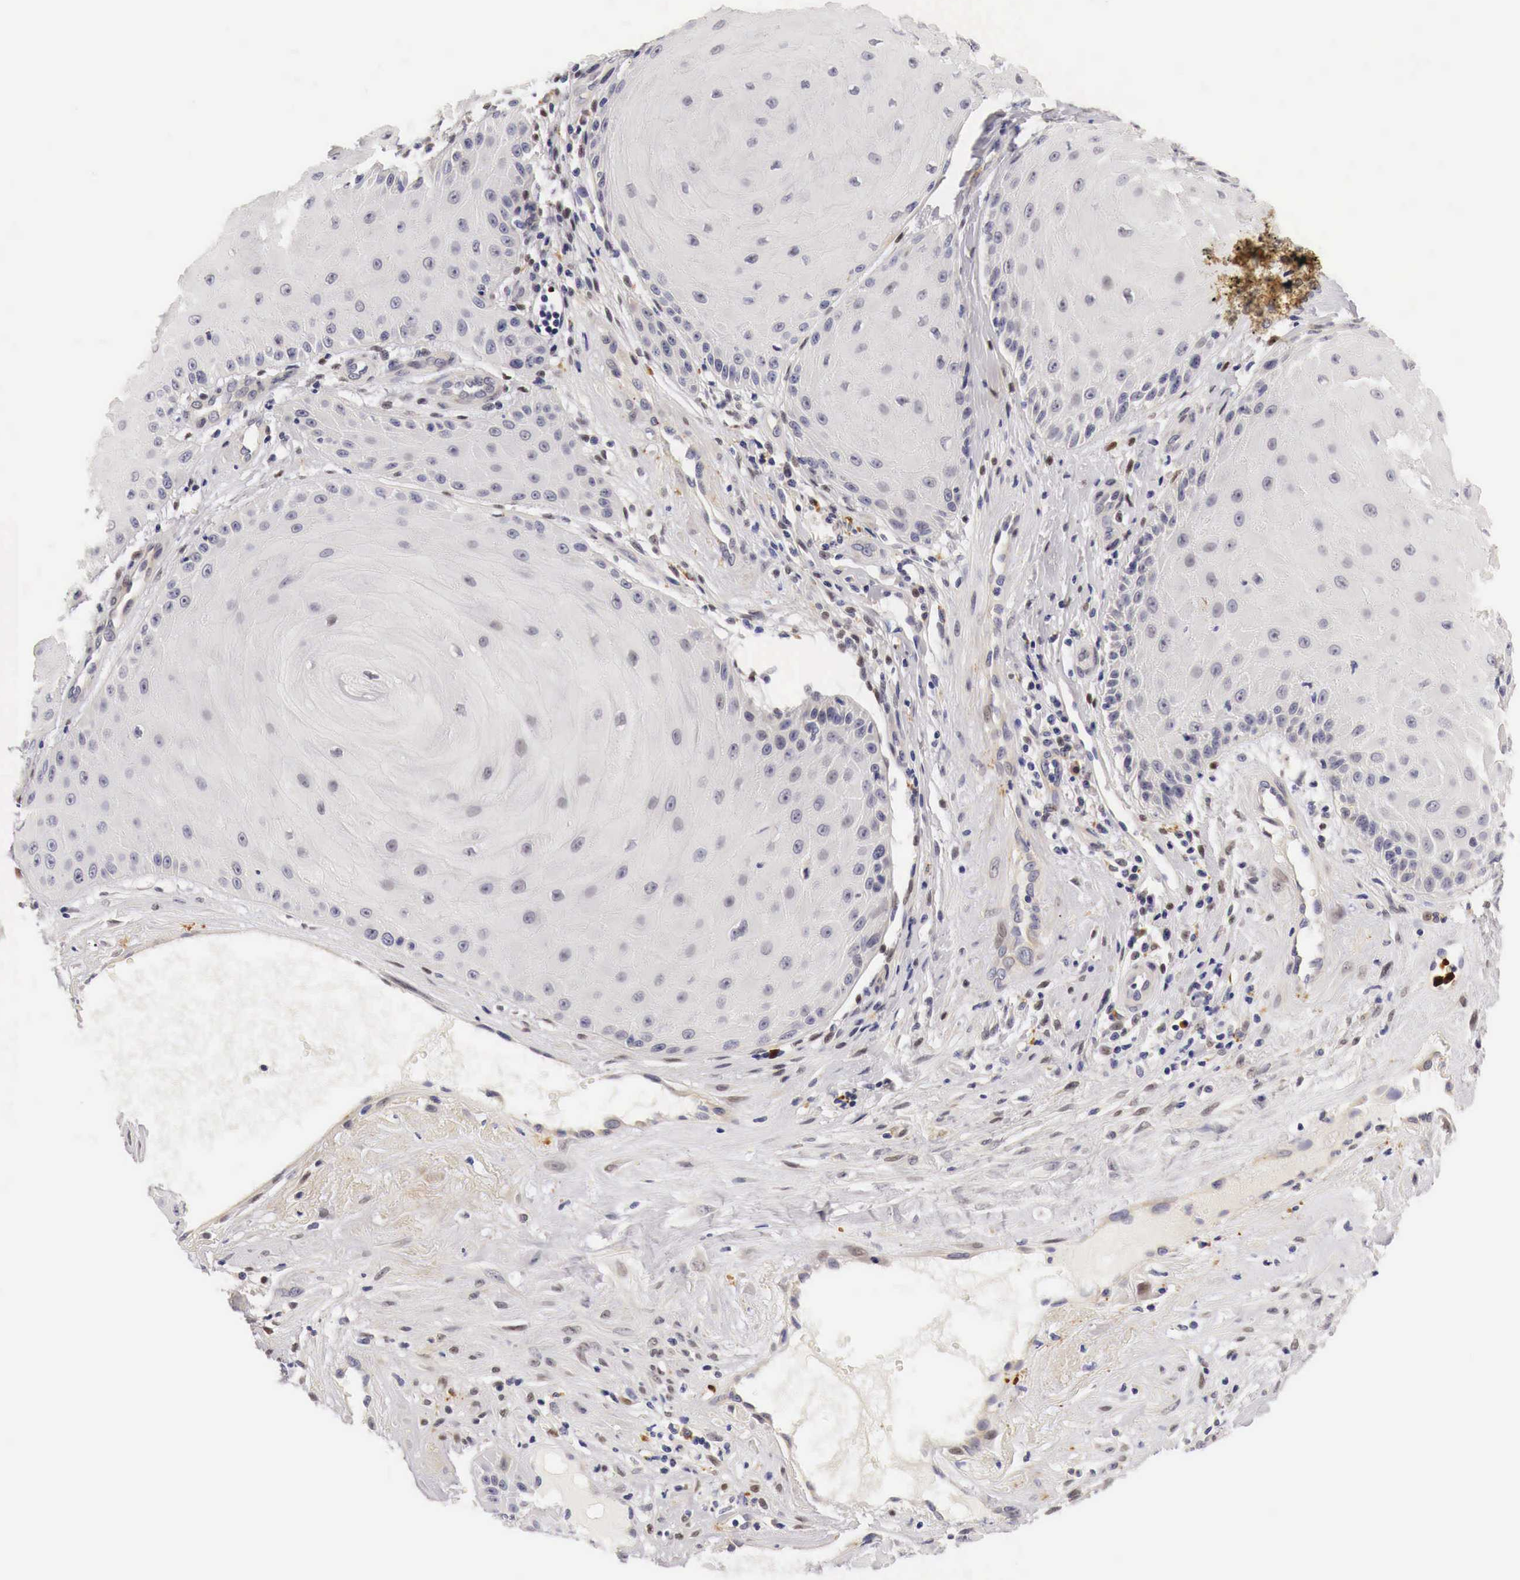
{"staining": {"intensity": "negative", "quantity": "none", "location": "none"}, "tissue": "skin cancer", "cell_type": "Tumor cells", "image_type": "cancer", "snomed": [{"axis": "morphology", "description": "Squamous cell carcinoma, NOS"}, {"axis": "topography", "description": "Skin"}], "caption": "Image shows no significant protein positivity in tumor cells of squamous cell carcinoma (skin).", "gene": "CASP3", "patient": {"sex": "male", "age": 57}}